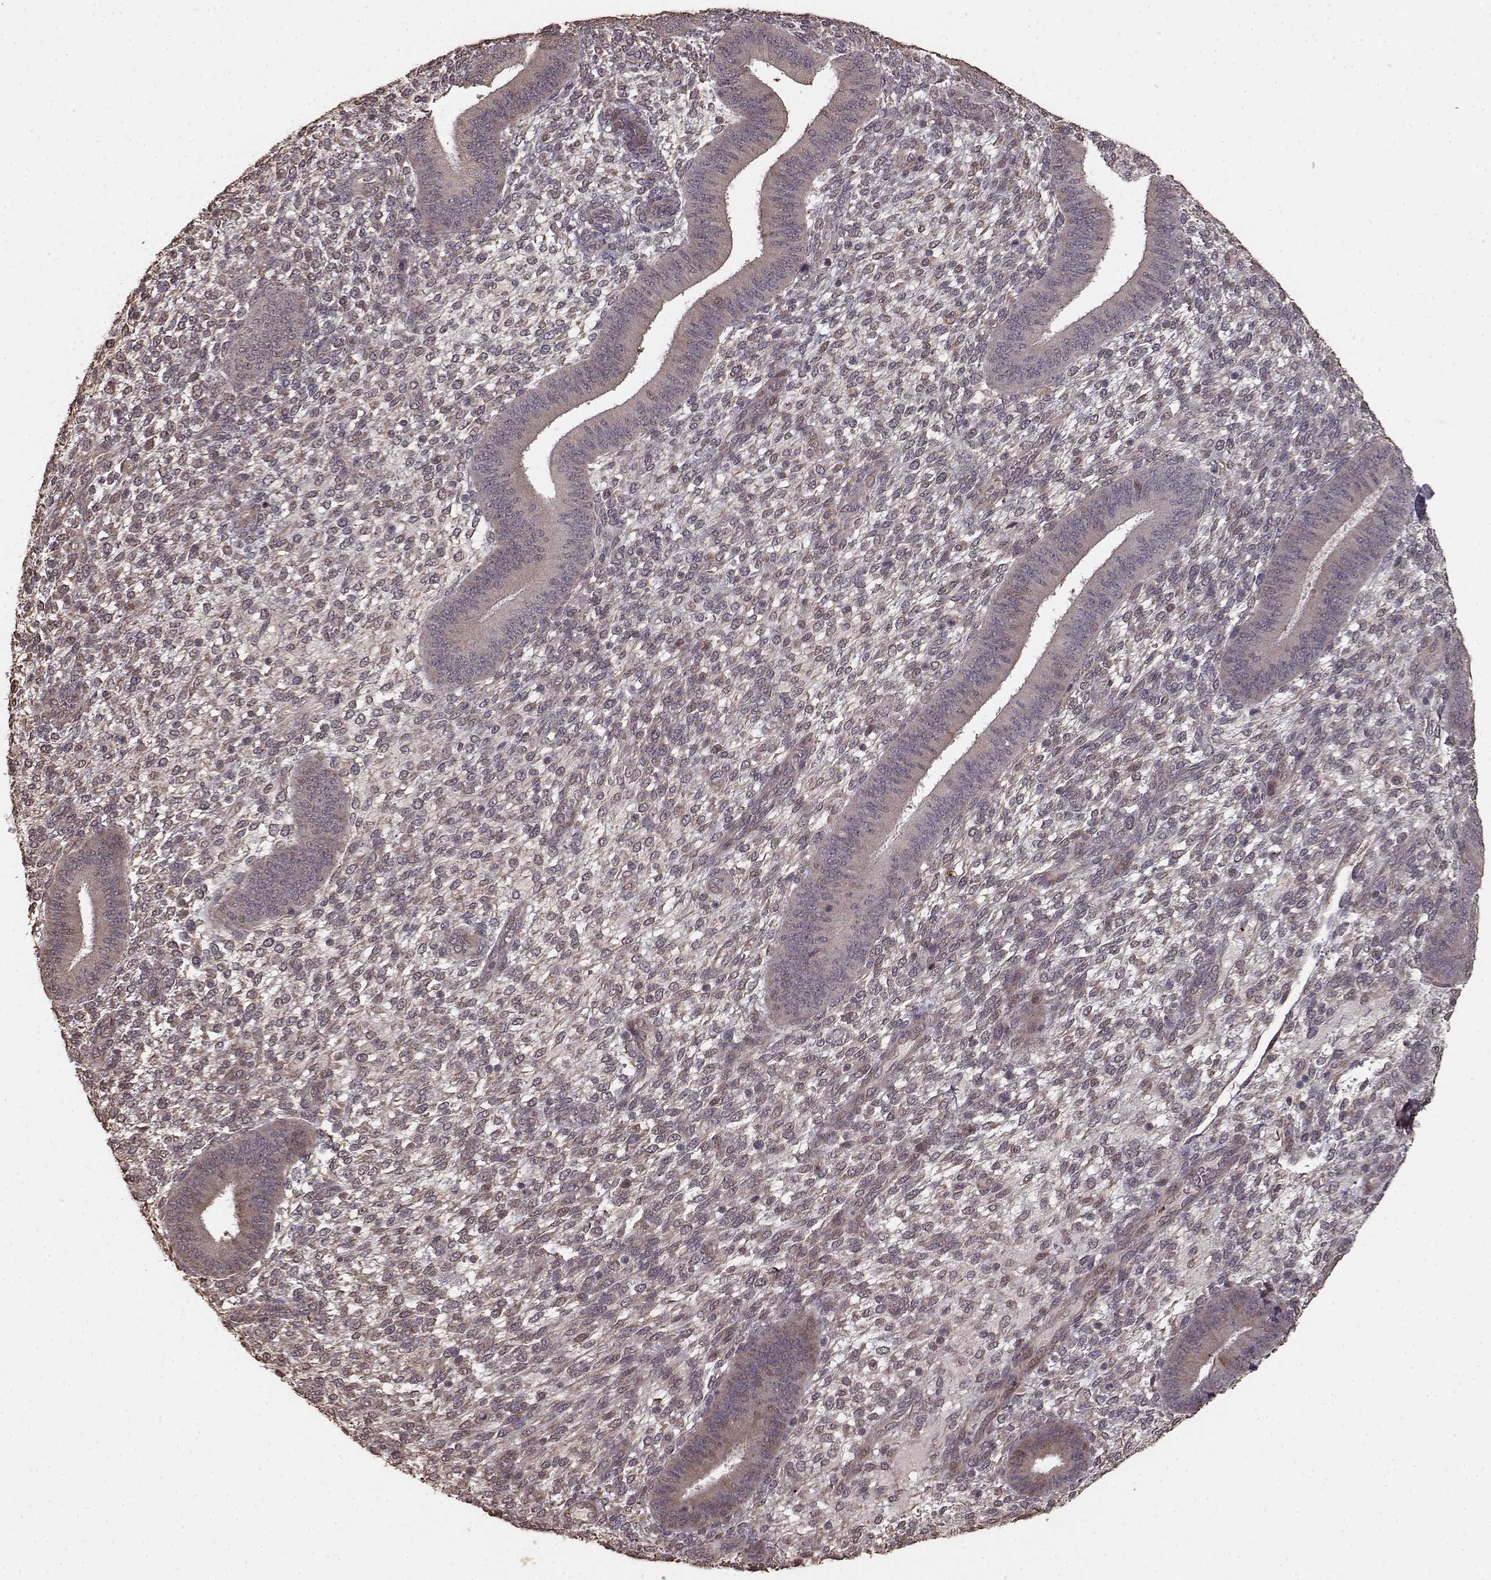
{"staining": {"intensity": "negative", "quantity": "none", "location": "none"}, "tissue": "endometrium", "cell_type": "Cells in endometrial stroma", "image_type": "normal", "snomed": [{"axis": "morphology", "description": "Normal tissue, NOS"}, {"axis": "topography", "description": "Endometrium"}], "caption": "This histopathology image is of unremarkable endometrium stained with IHC to label a protein in brown with the nuclei are counter-stained blue. There is no expression in cells in endometrial stroma.", "gene": "USP15", "patient": {"sex": "female", "age": 39}}